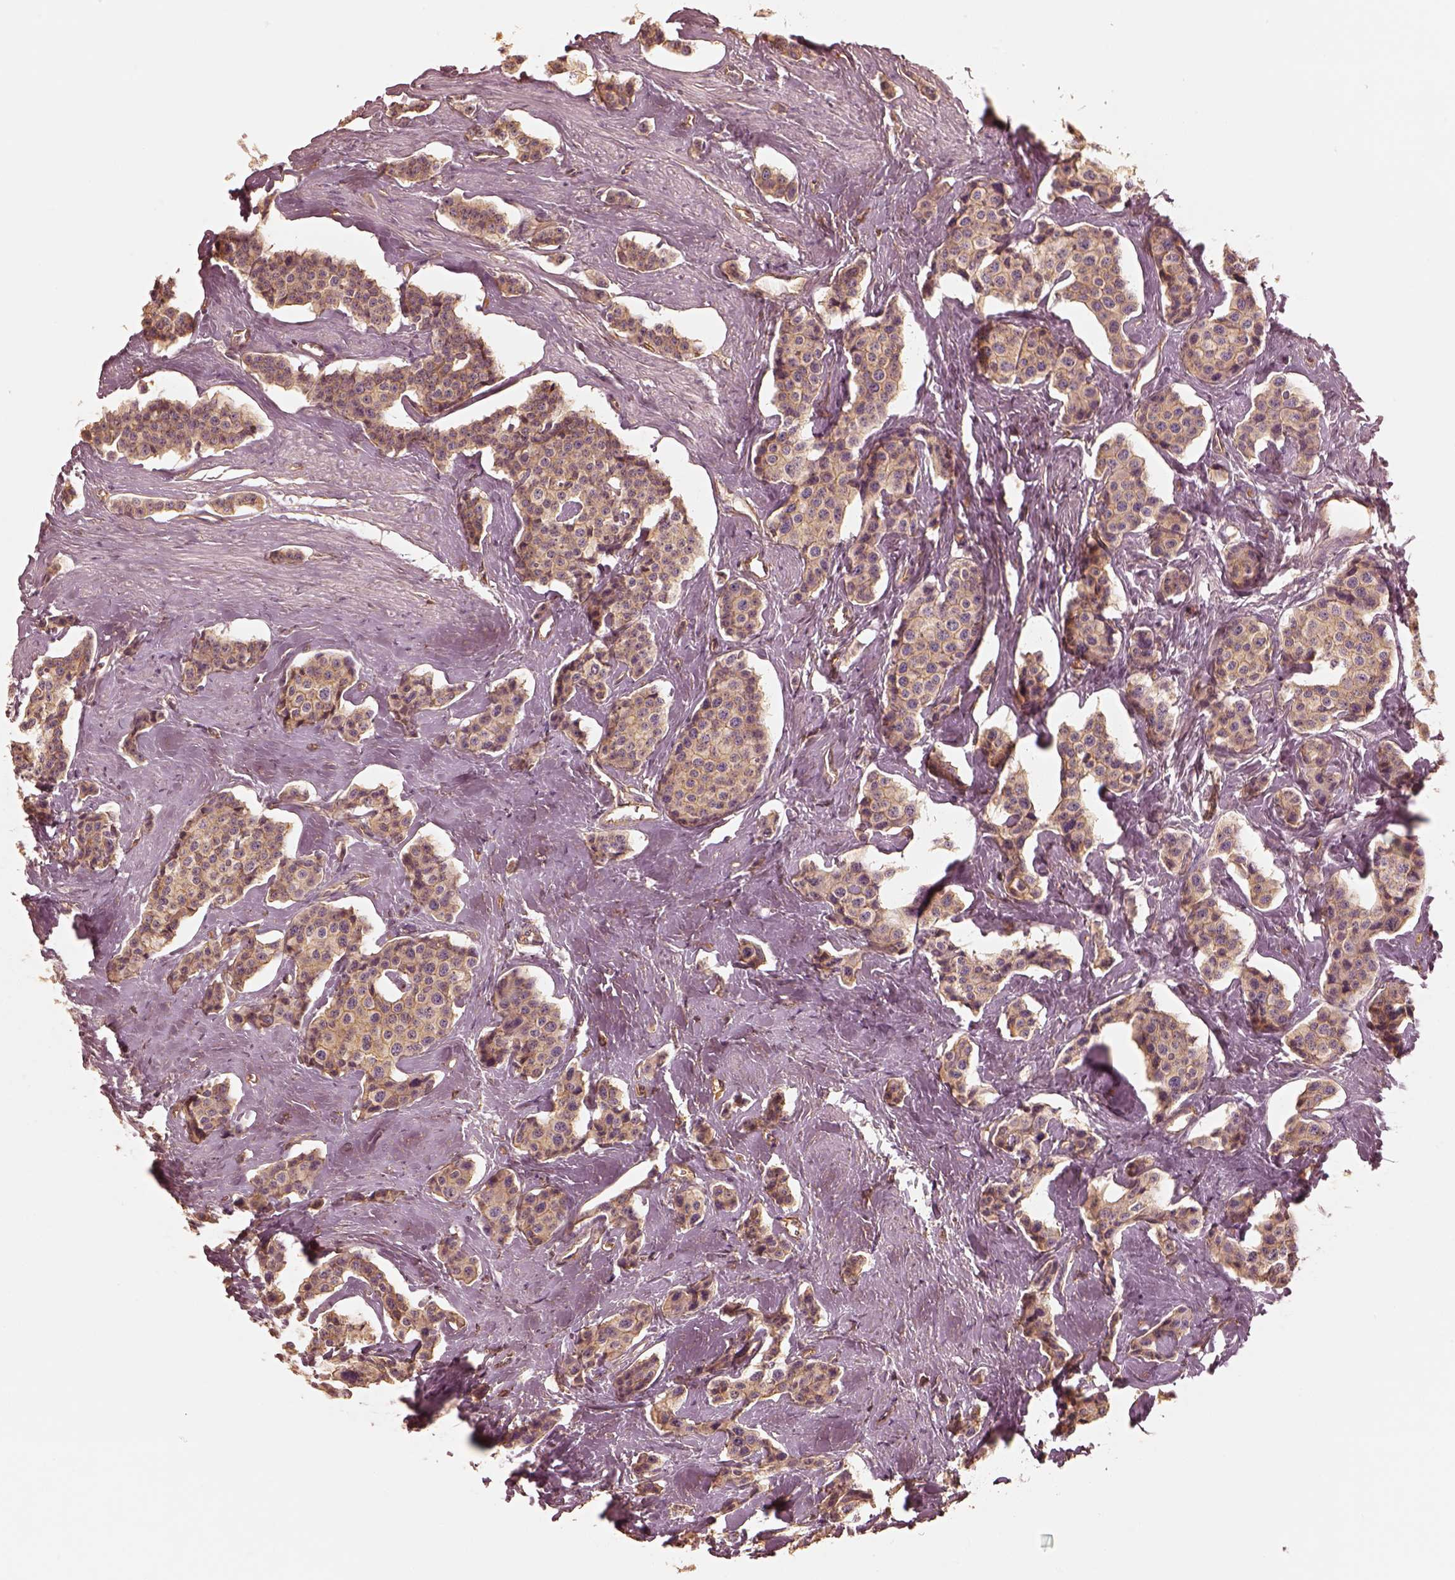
{"staining": {"intensity": "moderate", "quantity": "25%-75%", "location": "cytoplasmic/membranous"}, "tissue": "carcinoid", "cell_type": "Tumor cells", "image_type": "cancer", "snomed": [{"axis": "morphology", "description": "Carcinoid, malignant, NOS"}, {"axis": "topography", "description": "Small intestine"}], "caption": "IHC histopathology image of human carcinoid stained for a protein (brown), which reveals medium levels of moderate cytoplasmic/membranous expression in about 25%-75% of tumor cells.", "gene": "WDR7", "patient": {"sex": "female", "age": 64}}